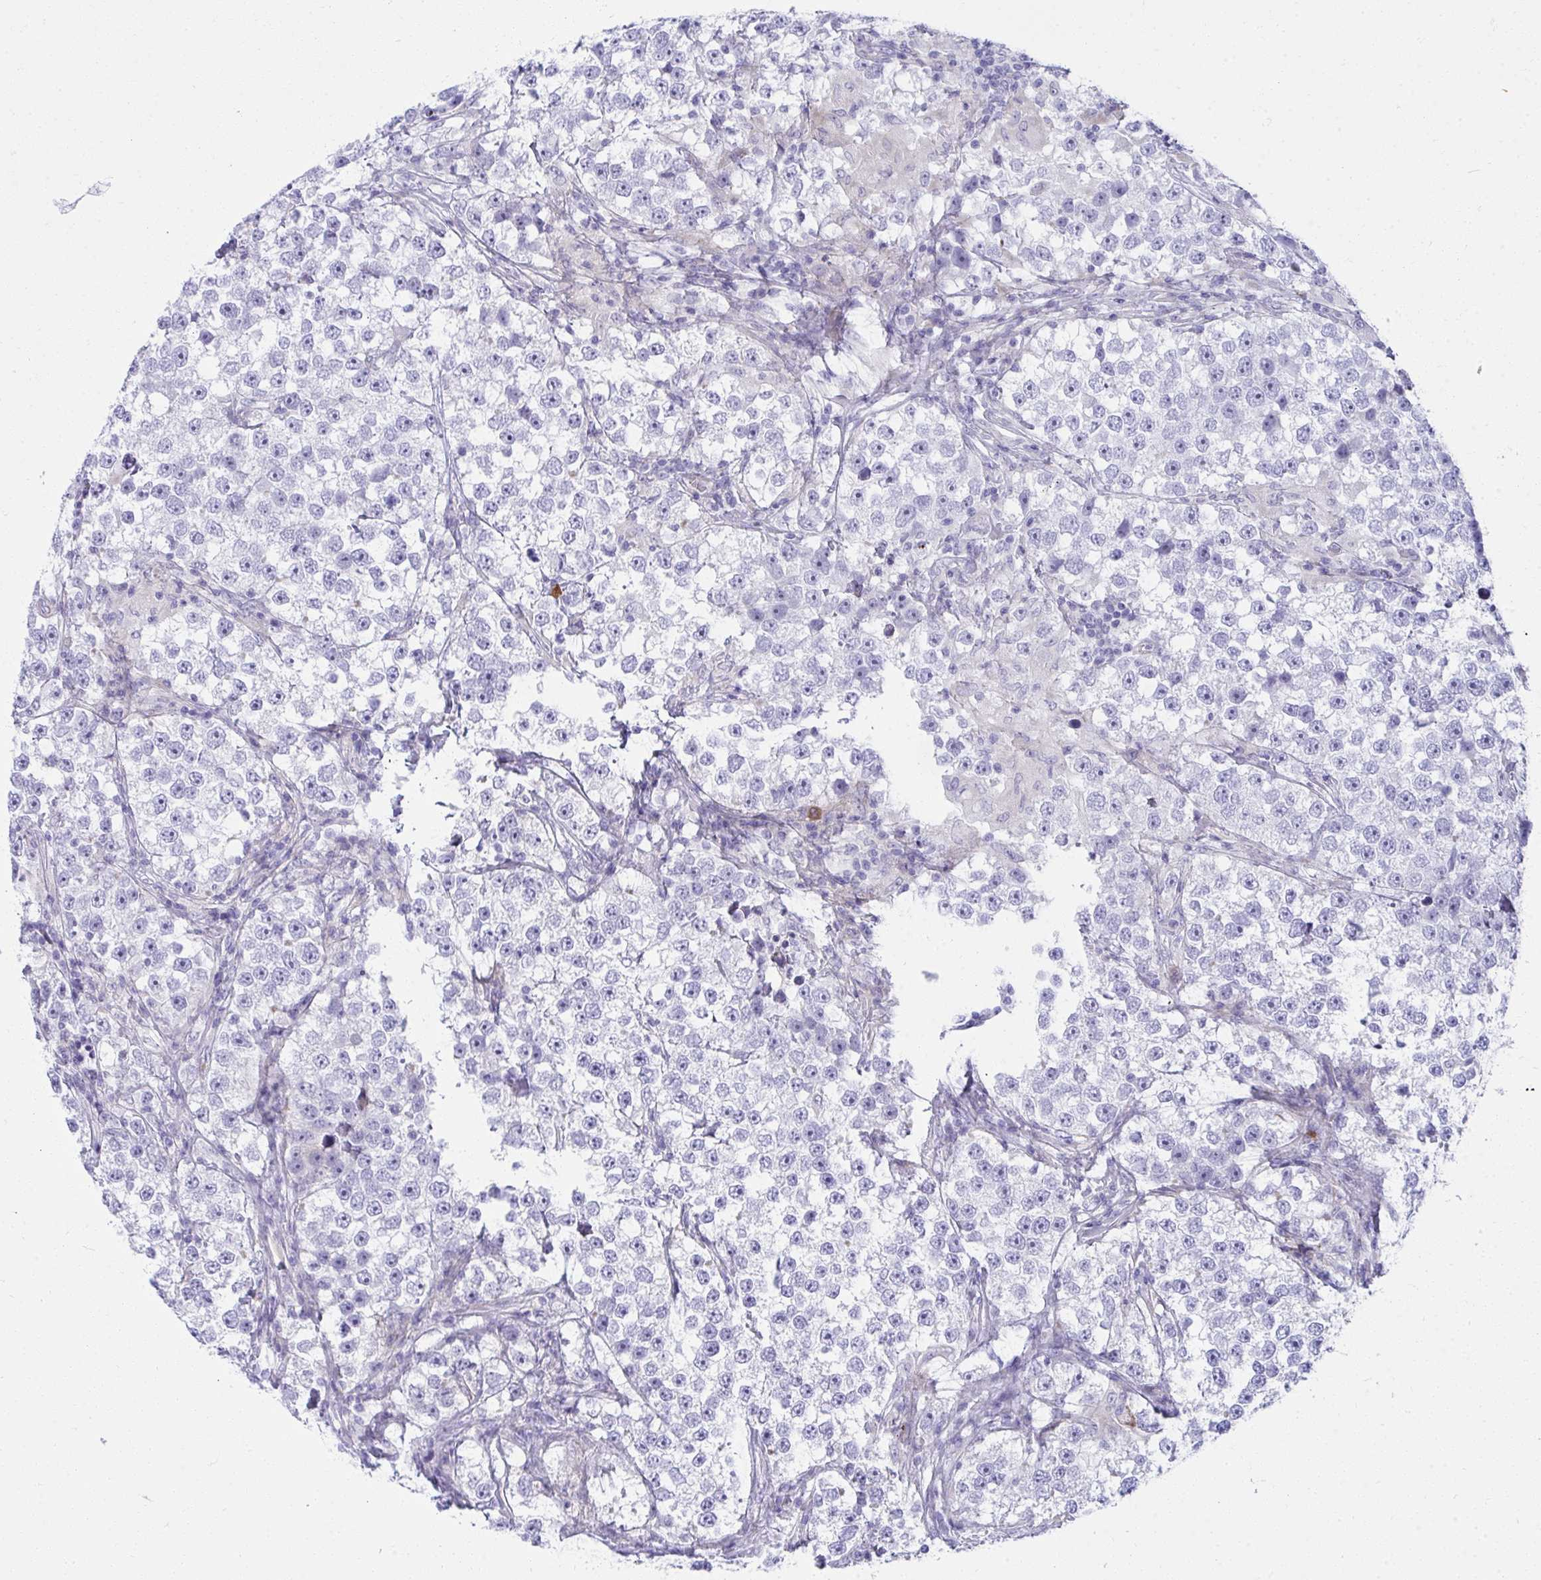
{"staining": {"intensity": "negative", "quantity": "none", "location": "none"}, "tissue": "testis cancer", "cell_type": "Tumor cells", "image_type": "cancer", "snomed": [{"axis": "morphology", "description": "Seminoma, NOS"}, {"axis": "topography", "description": "Testis"}], "caption": "A high-resolution micrograph shows immunohistochemistry staining of testis seminoma, which displays no significant expression in tumor cells.", "gene": "PUS7L", "patient": {"sex": "male", "age": 46}}